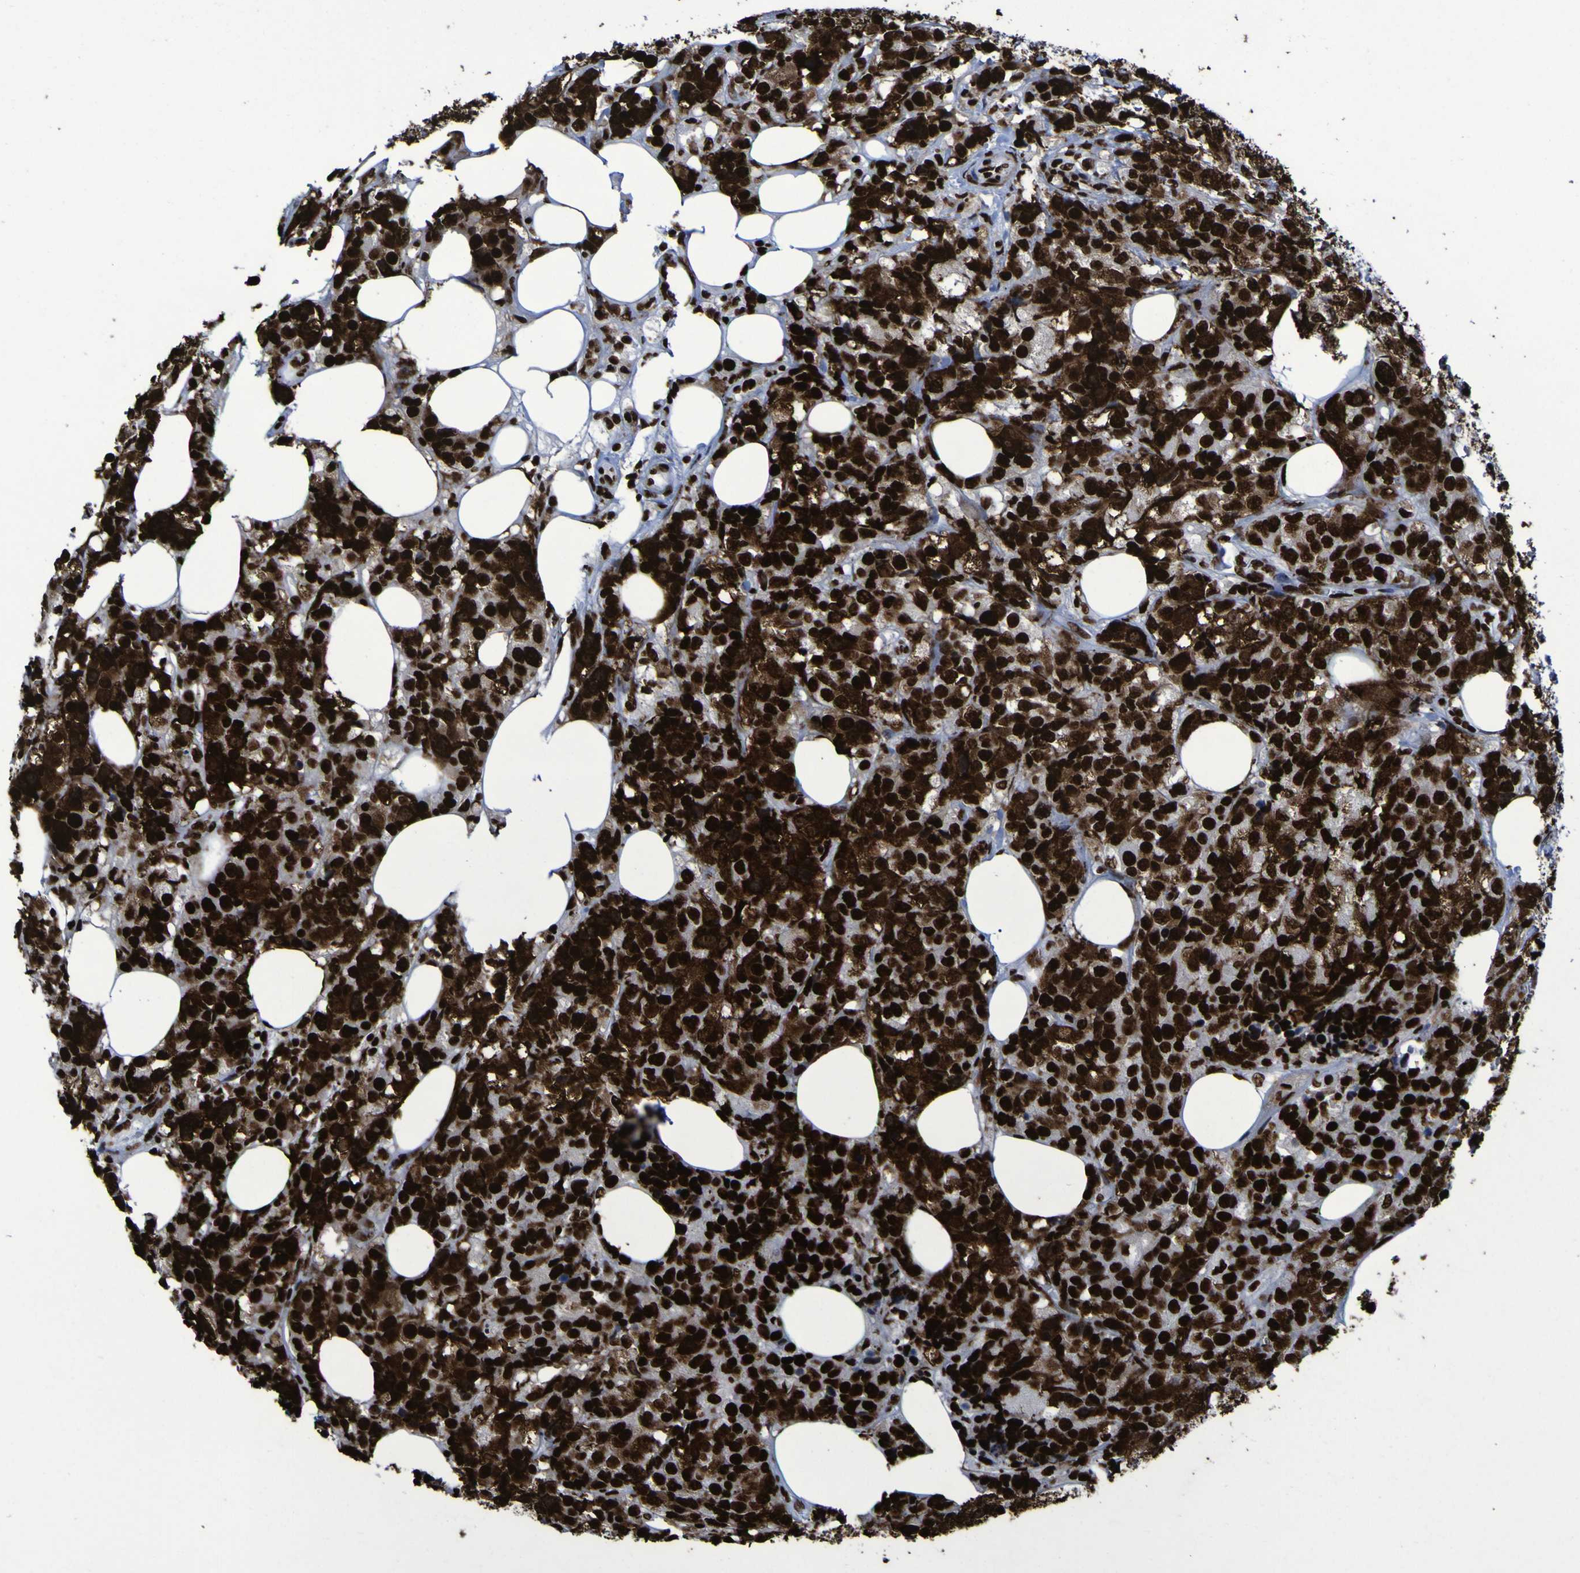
{"staining": {"intensity": "strong", "quantity": ">75%", "location": "nuclear"}, "tissue": "breast cancer", "cell_type": "Tumor cells", "image_type": "cancer", "snomed": [{"axis": "morphology", "description": "Lobular carcinoma"}, {"axis": "topography", "description": "Breast"}], "caption": "Immunohistochemical staining of human breast cancer (lobular carcinoma) demonstrates high levels of strong nuclear positivity in approximately >75% of tumor cells.", "gene": "NPM1", "patient": {"sex": "female", "age": 59}}